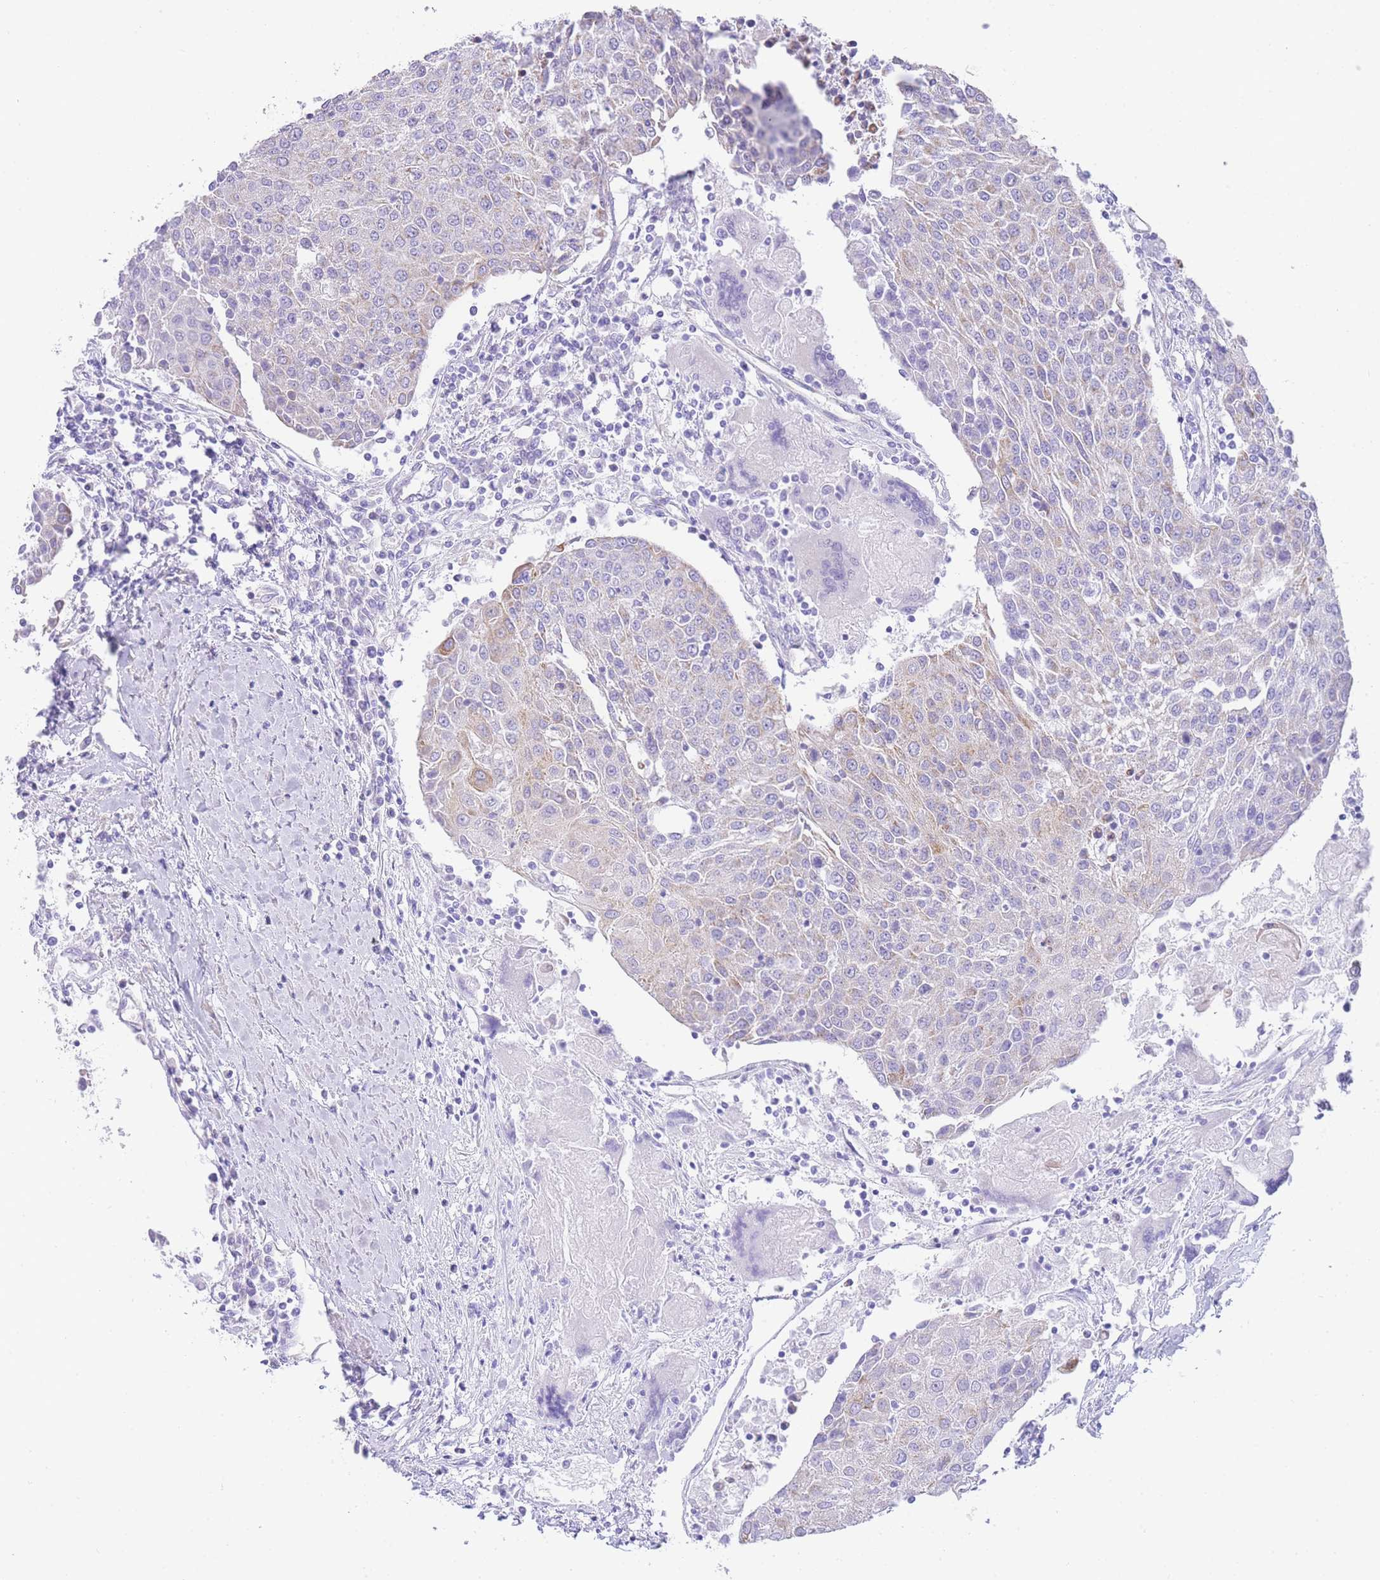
{"staining": {"intensity": "weak", "quantity": "<25%", "location": "cytoplasmic/membranous"}, "tissue": "urothelial cancer", "cell_type": "Tumor cells", "image_type": "cancer", "snomed": [{"axis": "morphology", "description": "Urothelial carcinoma, High grade"}, {"axis": "topography", "description": "Urinary bladder"}], "caption": "A high-resolution image shows immunohistochemistry (IHC) staining of urothelial cancer, which reveals no significant expression in tumor cells.", "gene": "ACSM4", "patient": {"sex": "female", "age": 85}}